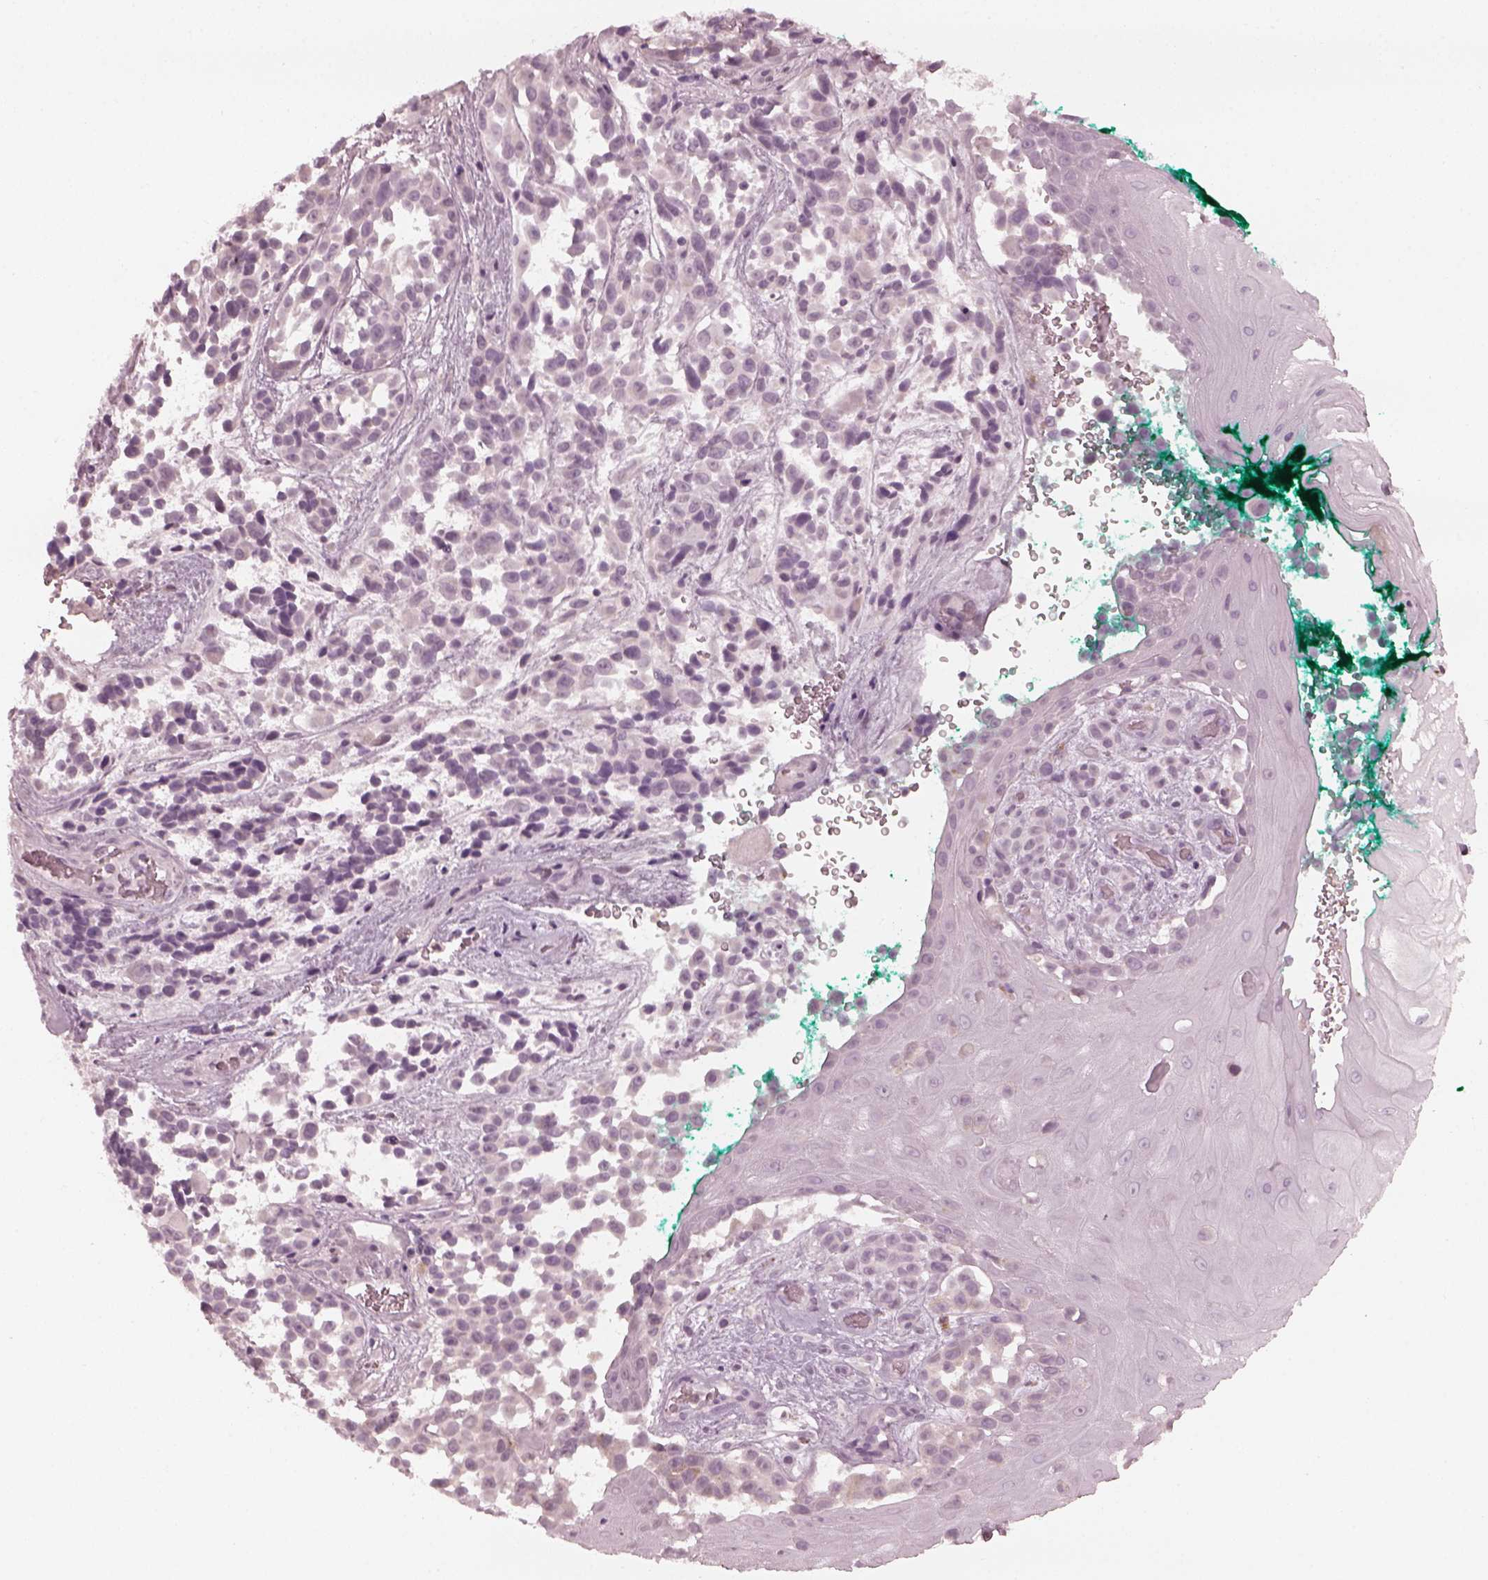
{"staining": {"intensity": "negative", "quantity": "none", "location": "none"}, "tissue": "melanoma", "cell_type": "Tumor cells", "image_type": "cancer", "snomed": [{"axis": "morphology", "description": "Malignant melanoma, NOS"}, {"axis": "topography", "description": "Skin"}], "caption": "DAB immunohistochemical staining of malignant melanoma shows no significant positivity in tumor cells.", "gene": "CCDC170", "patient": {"sex": "female", "age": 88}}